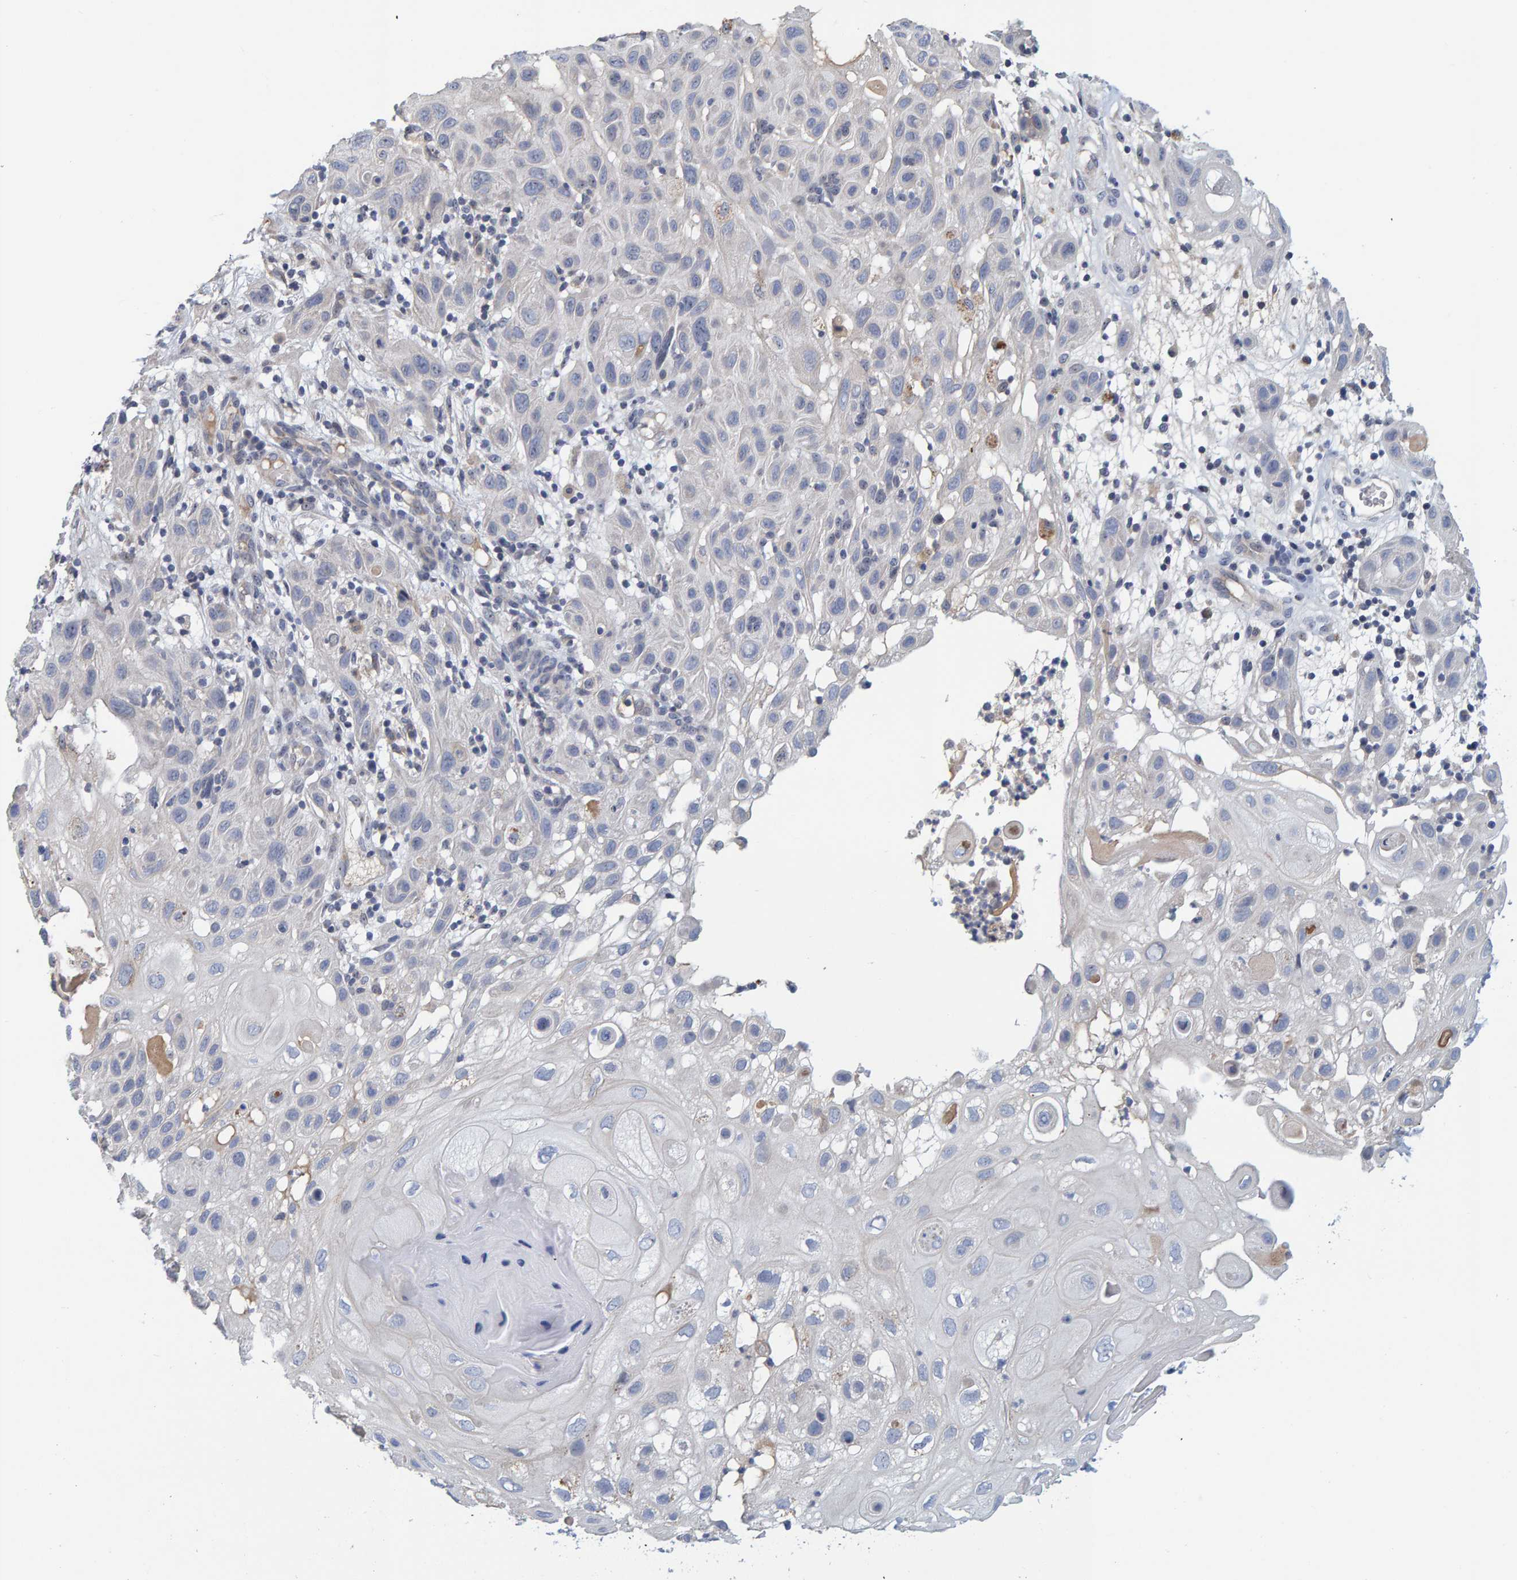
{"staining": {"intensity": "negative", "quantity": "none", "location": "none"}, "tissue": "skin cancer", "cell_type": "Tumor cells", "image_type": "cancer", "snomed": [{"axis": "morphology", "description": "Squamous cell carcinoma, NOS"}, {"axis": "topography", "description": "Skin"}], "caption": "Immunohistochemistry of skin squamous cell carcinoma shows no staining in tumor cells.", "gene": "ZNF77", "patient": {"sex": "female", "age": 96}}